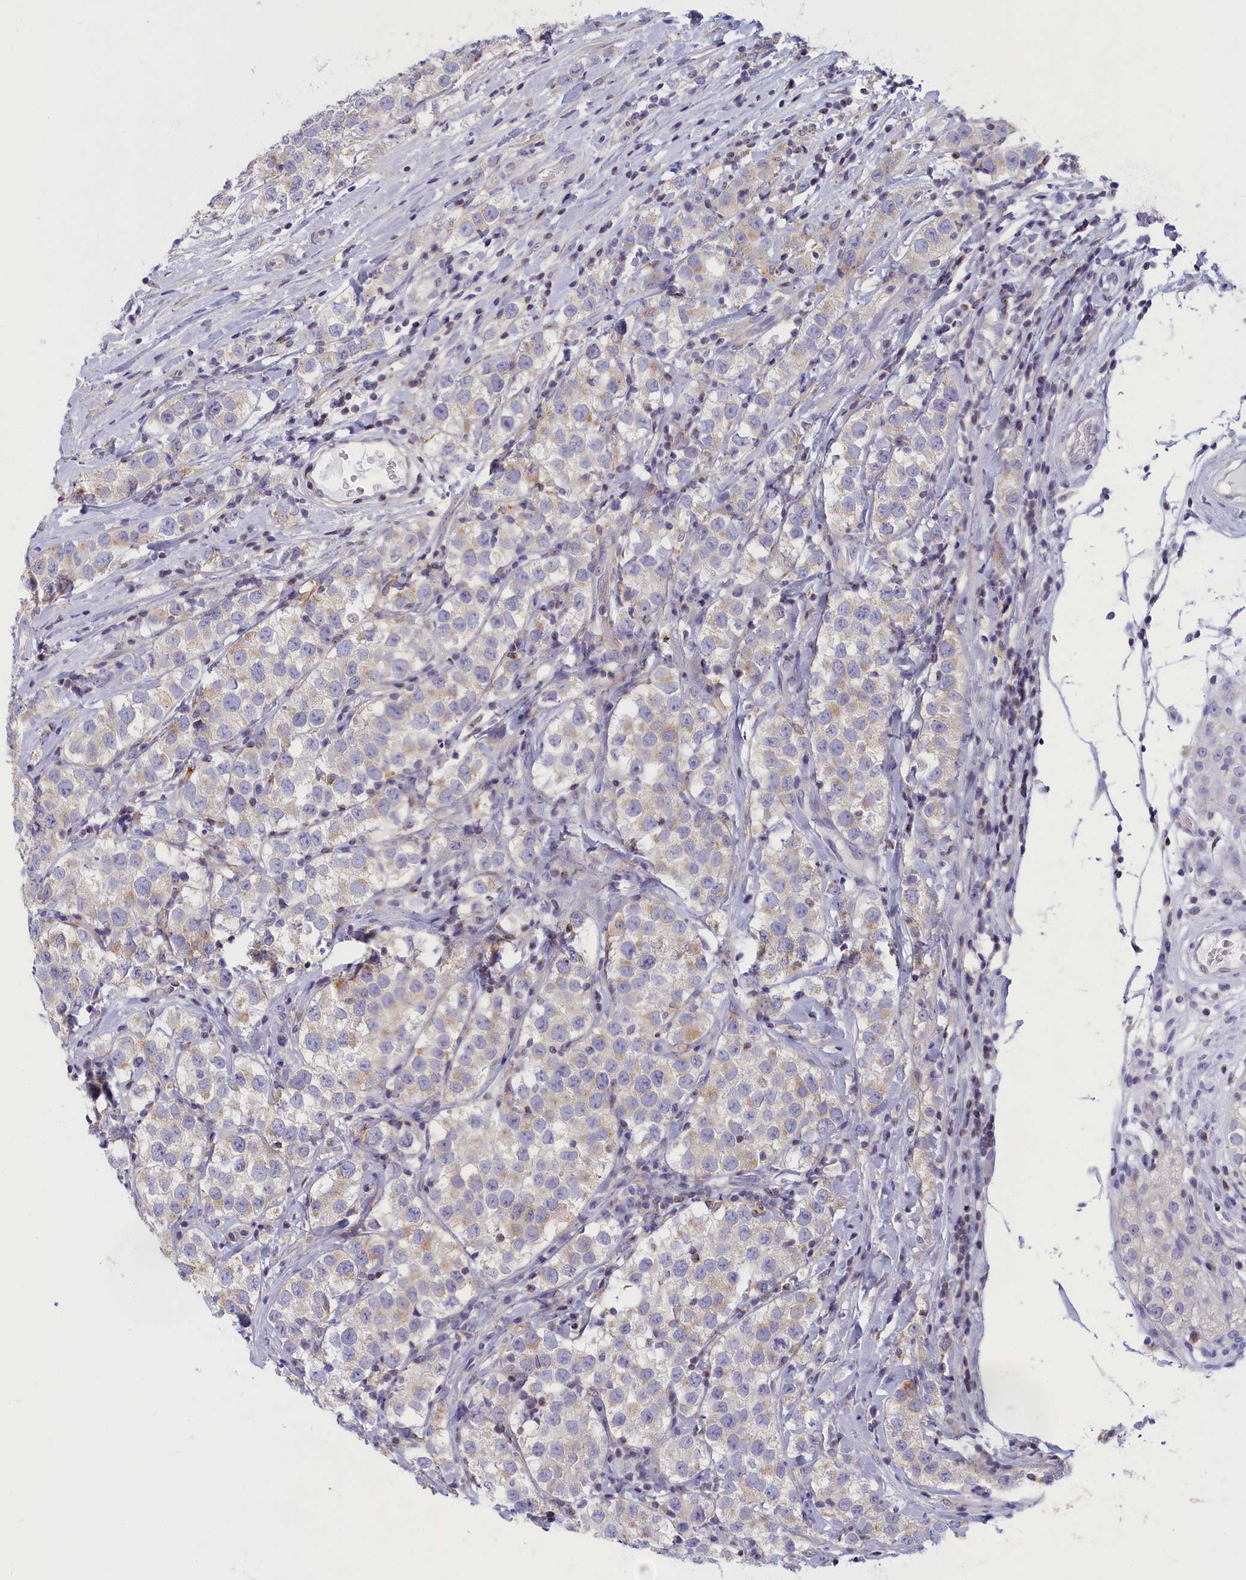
{"staining": {"intensity": "negative", "quantity": "none", "location": "none"}, "tissue": "testis cancer", "cell_type": "Tumor cells", "image_type": "cancer", "snomed": [{"axis": "morphology", "description": "Seminoma, NOS"}, {"axis": "topography", "description": "Testis"}], "caption": "Image shows no significant protein staining in tumor cells of seminoma (testis). (DAB immunohistochemistry (IHC), high magnification).", "gene": "NOL10", "patient": {"sex": "male", "age": 34}}